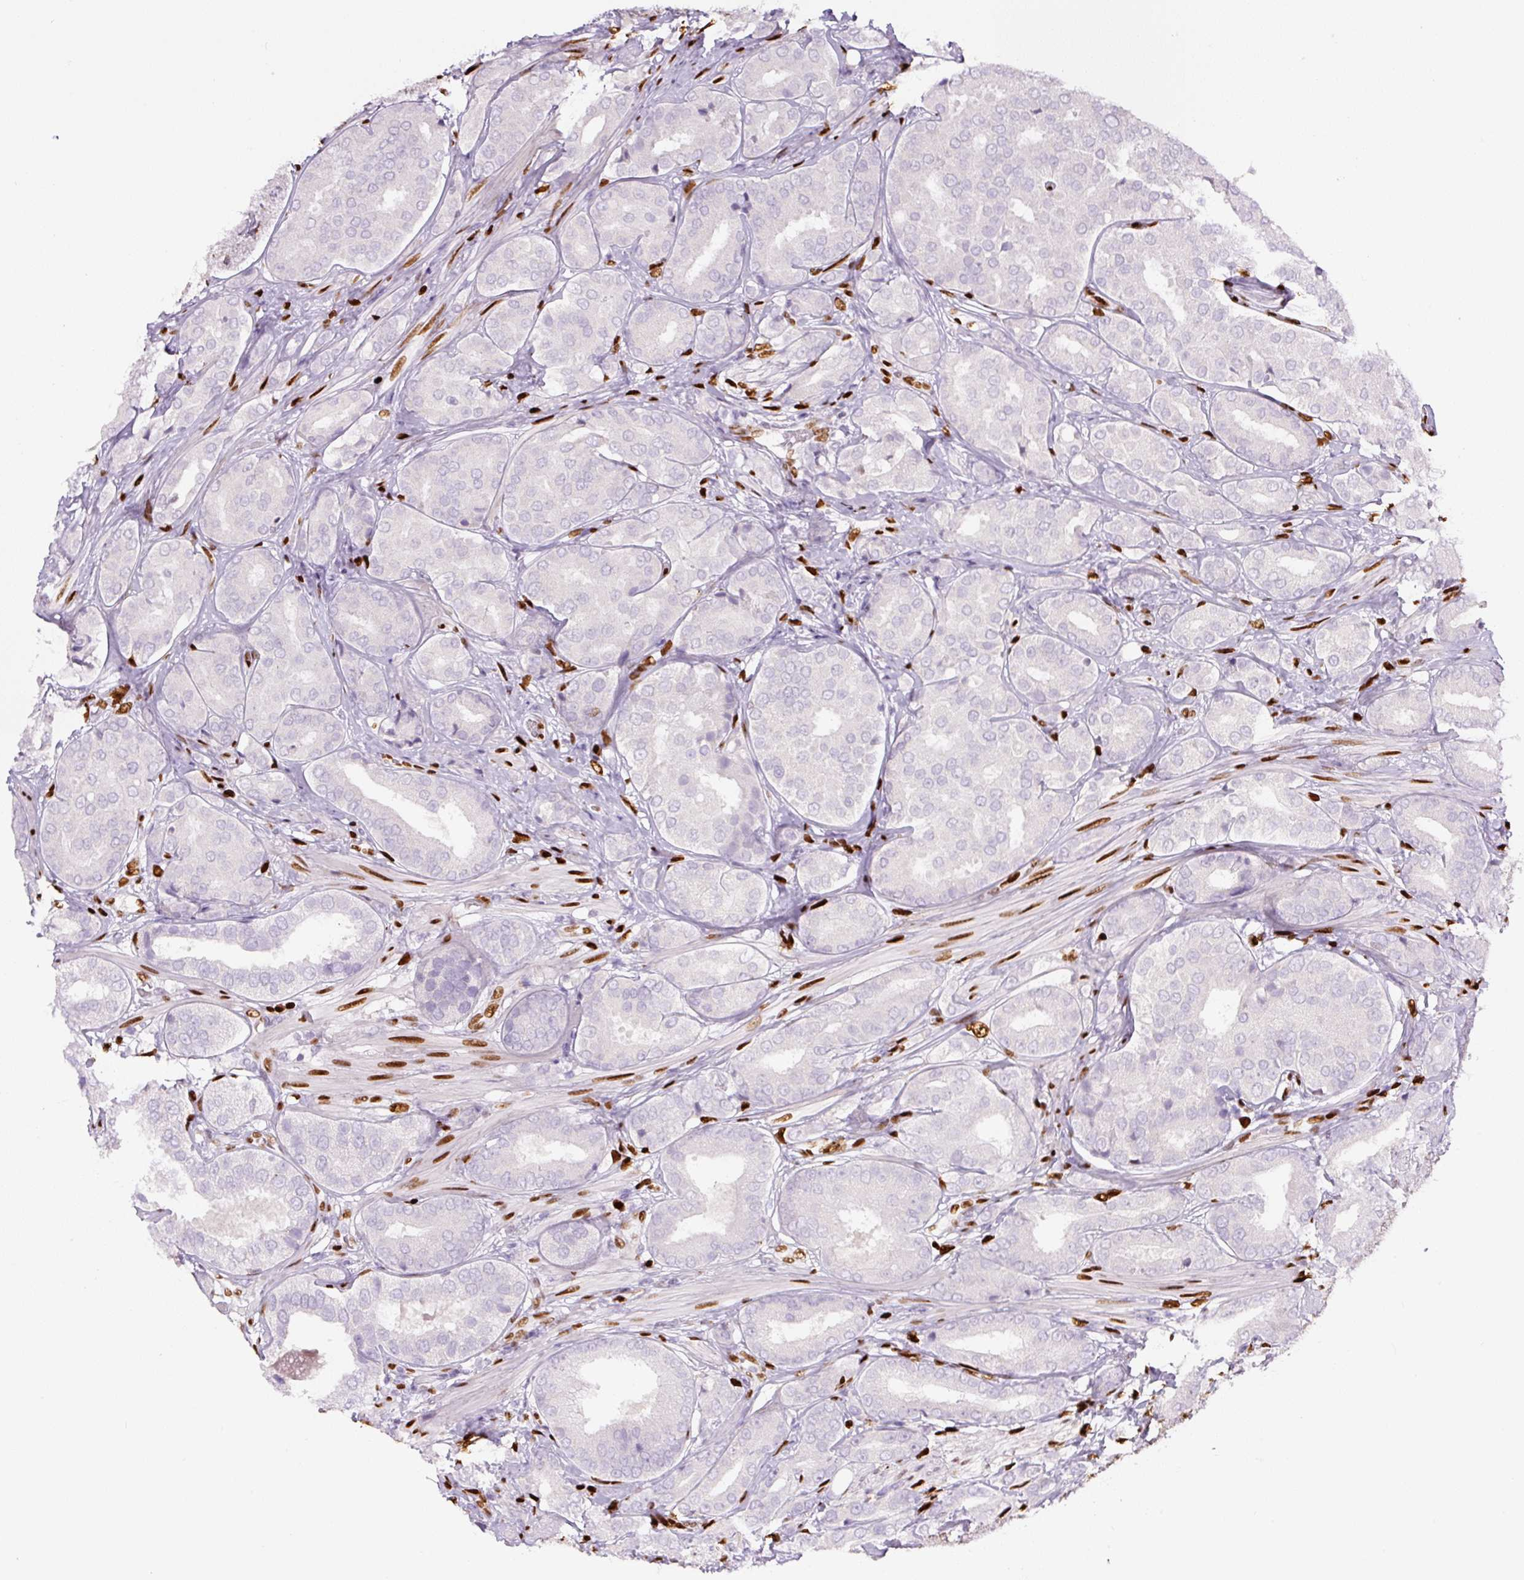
{"staining": {"intensity": "negative", "quantity": "none", "location": "none"}, "tissue": "prostate cancer", "cell_type": "Tumor cells", "image_type": "cancer", "snomed": [{"axis": "morphology", "description": "Adenocarcinoma, High grade"}, {"axis": "topography", "description": "Prostate"}], "caption": "The histopathology image demonstrates no significant staining in tumor cells of prostate cancer (adenocarcinoma (high-grade)). Nuclei are stained in blue.", "gene": "ZEB1", "patient": {"sex": "male", "age": 63}}